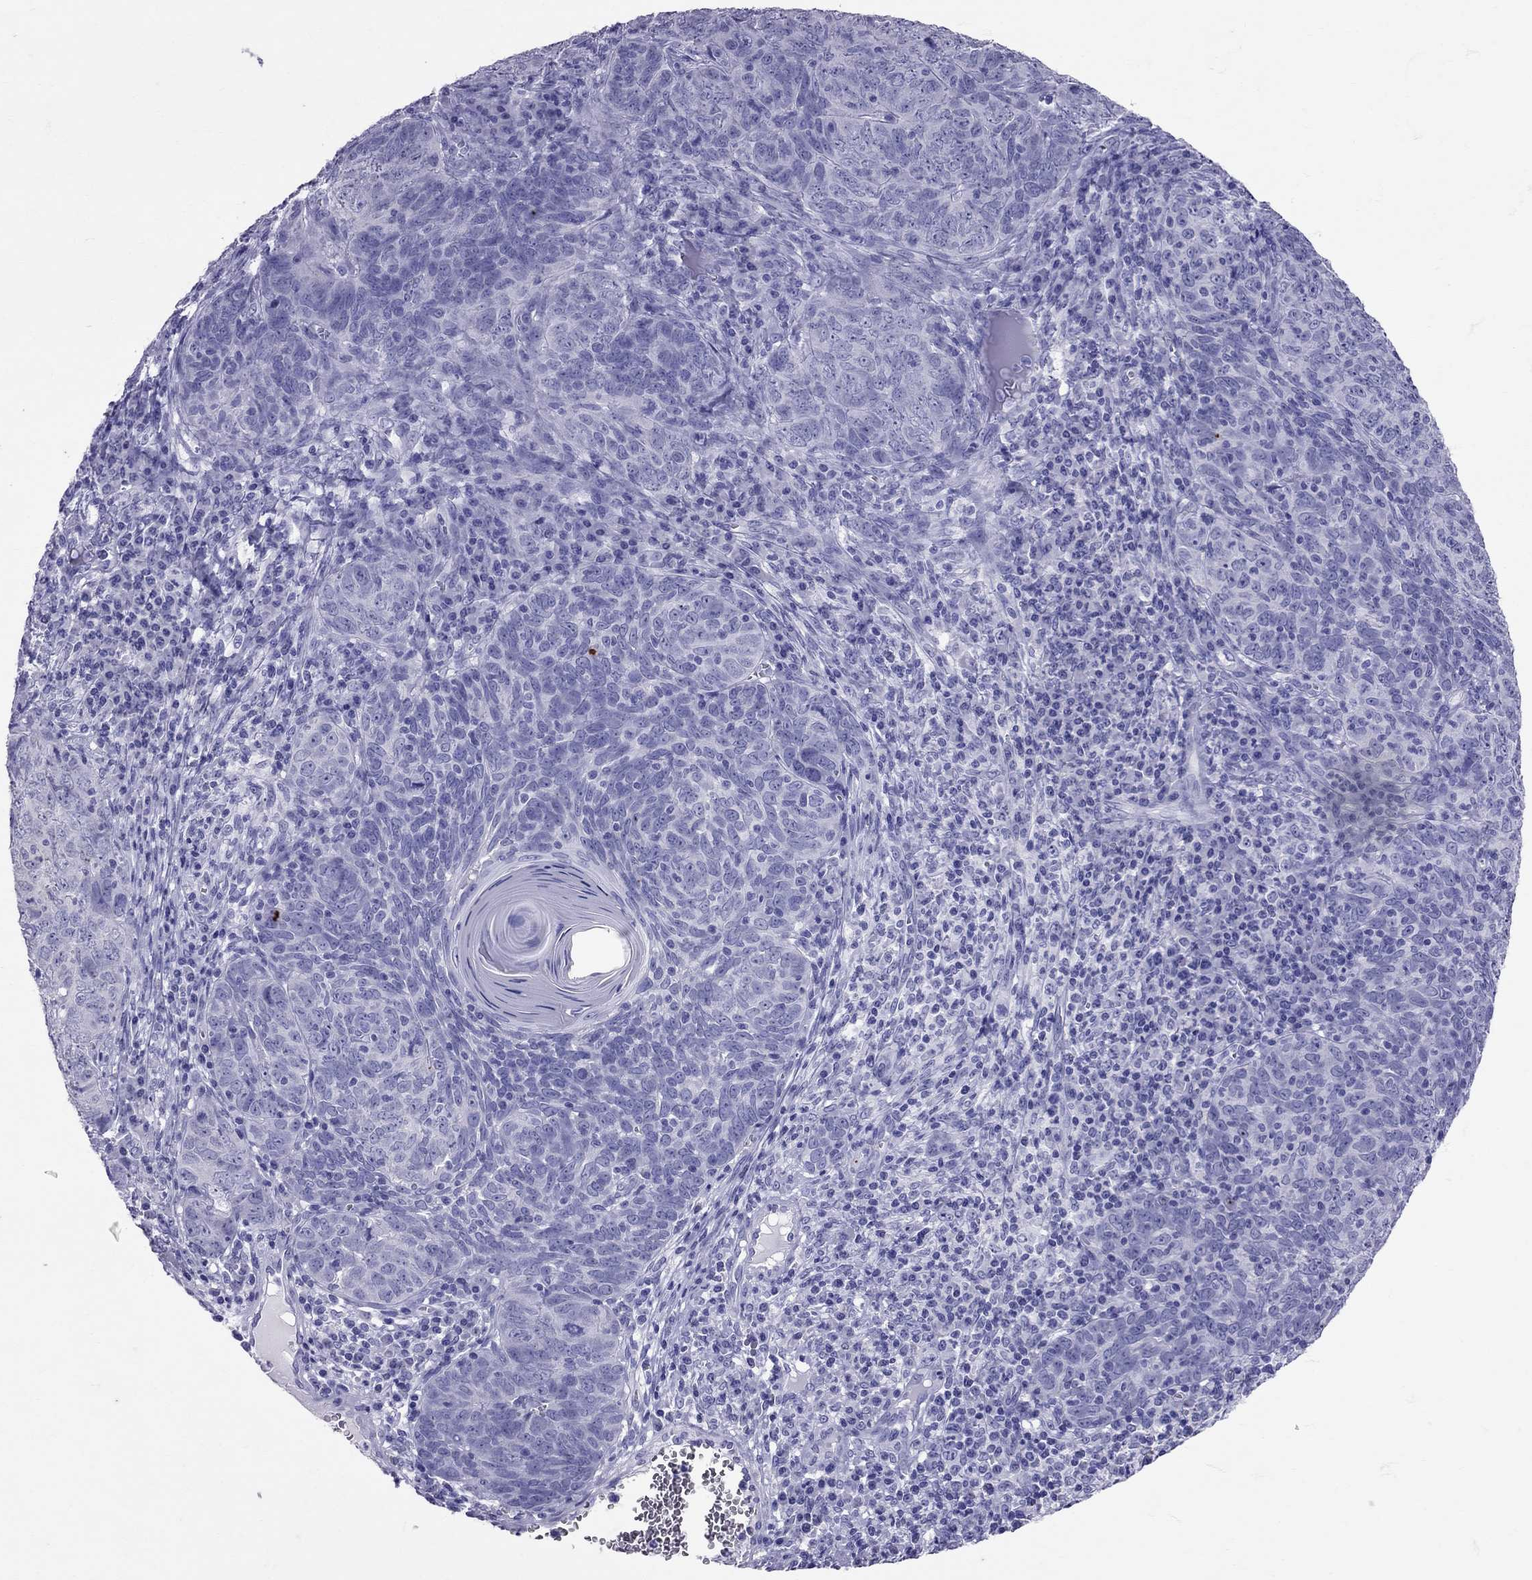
{"staining": {"intensity": "negative", "quantity": "none", "location": "none"}, "tissue": "skin cancer", "cell_type": "Tumor cells", "image_type": "cancer", "snomed": [{"axis": "morphology", "description": "Squamous cell carcinoma, NOS"}, {"axis": "topography", "description": "Skin"}, {"axis": "topography", "description": "Anal"}], "caption": "Human skin cancer stained for a protein using IHC demonstrates no positivity in tumor cells.", "gene": "AVP", "patient": {"sex": "female", "age": 51}}